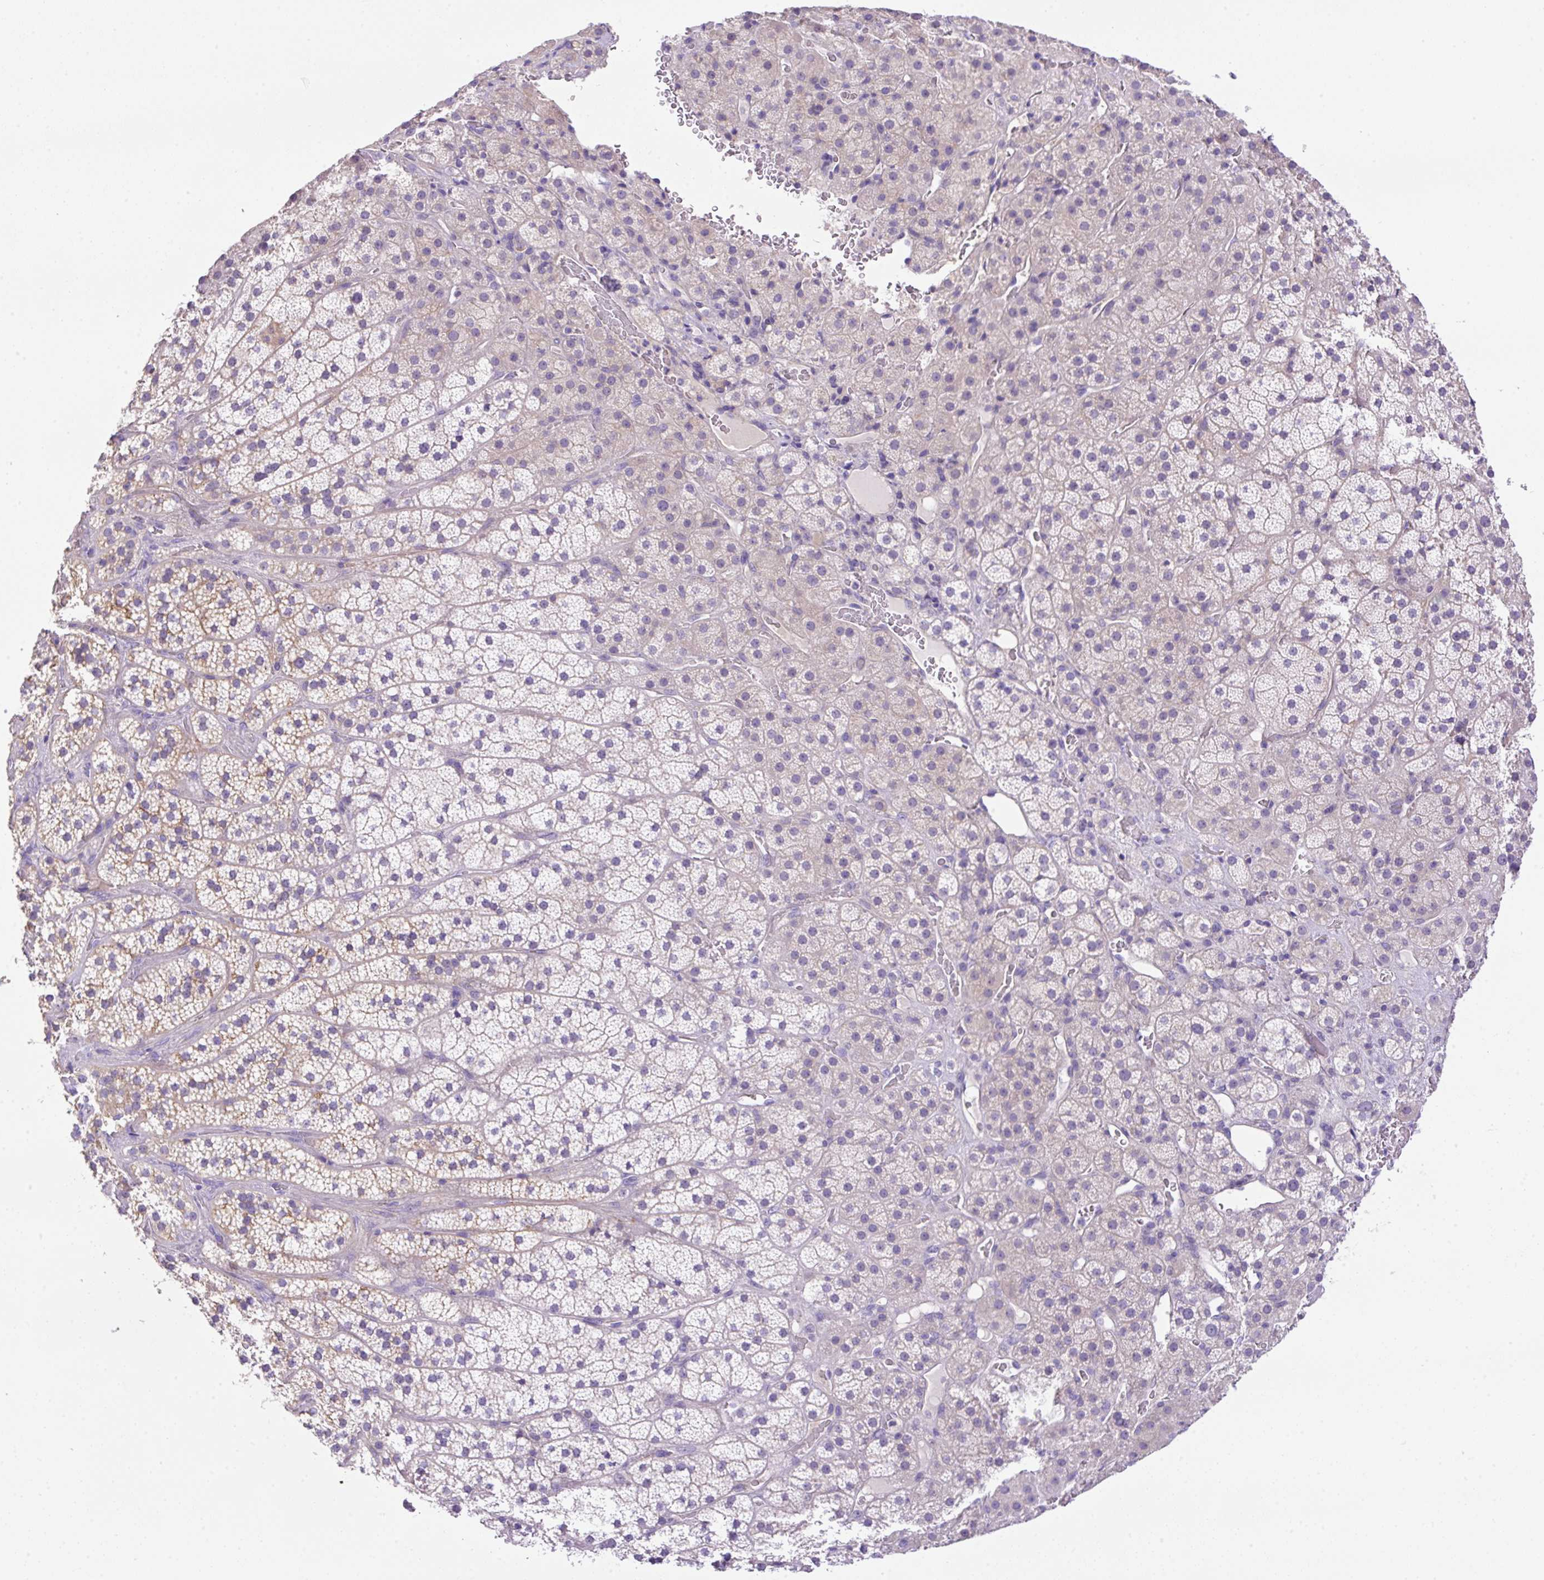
{"staining": {"intensity": "negative", "quantity": "none", "location": "none"}, "tissue": "adrenal gland", "cell_type": "Glandular cells", "image_type": "normal", "snomed": [{"axis": "morphology", "description": "Normal tissue, NOS"}, {"axis": "topography", "description": "Adrenal gland"}], "caption": "Micrograph shows no protein positivity in glandular cells of normal adrenal gland.", "gene": "NPTN", "patient": {"sex": "male", "age": 57}}